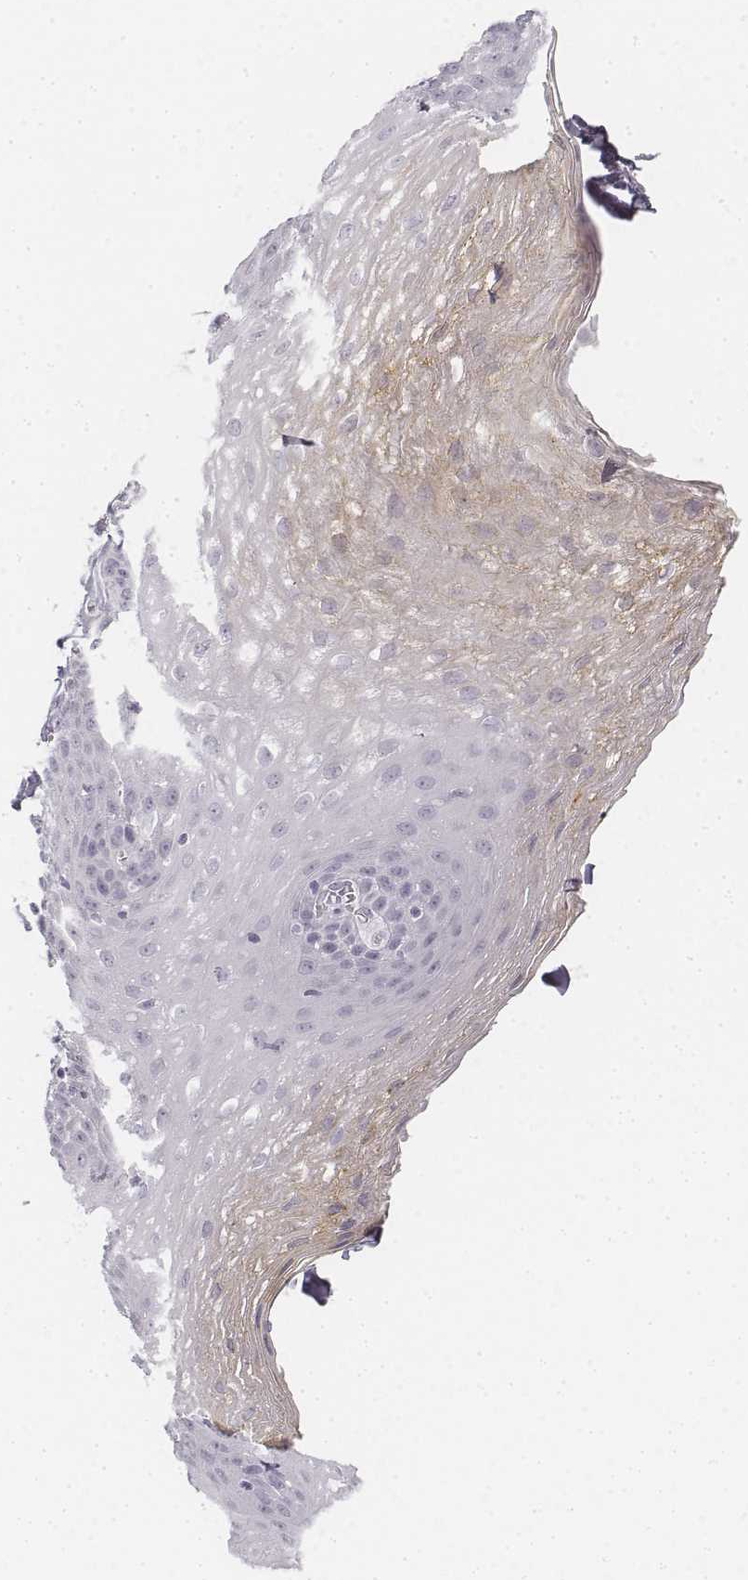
{"staining": {"intensity": "negative", "quantity": "none", "location": "none"}, "tissue": "esophagus", "cell_type": "Squamous epithelial cells", "image_type": "normal", "snomed": [{"axis": "morphology", "description": "Normal tissue, NOS"}, {"axis": "topography", "description": "Esophagus"}], "caption": "Image shows no protein expression in squamous epithelial cells of benign esophagus.", "gene": "KRT25", "patient": {"sex": "female", "age": 81}}